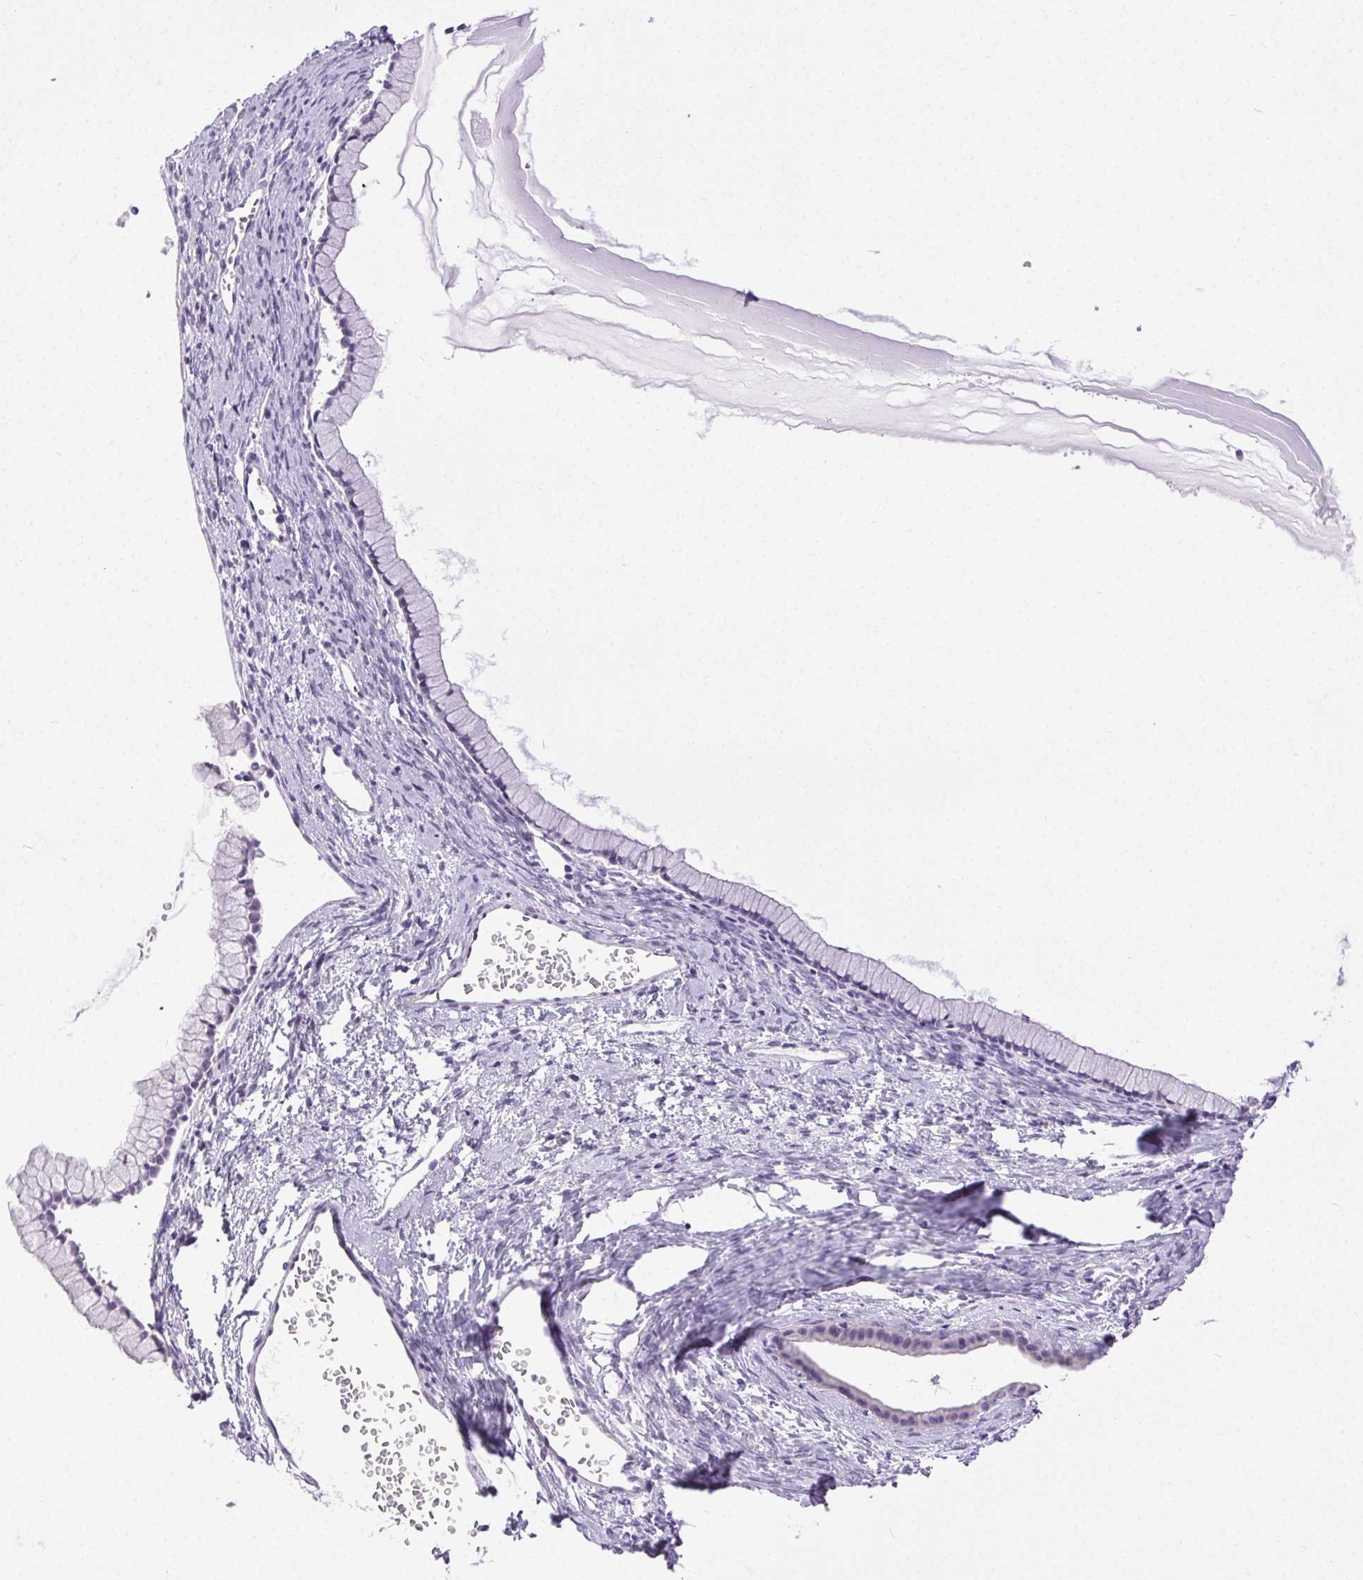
{"staining": {"intensity": "negative", "quantity": "none", "location": "none"}, "tissue": "ovarian cancer", "cell_type": "Tumor cells", "image_type": "cancer", "snomed": [{"axis": "morphology", "description": "Cystadenocarcinoma, mucinous, NOS"}, {"axis": "topography", "description": "Ovary"}], "caption": "Immunohistochemistry photomicrograph of neoplastic tissue: ovarian mucinous cystadenocarcinoma stained with DAB demonstrates no significant protein positivity in tumor cells.", "gene": "C20orf85", "patient": {"sex": "female", "age": 41}}